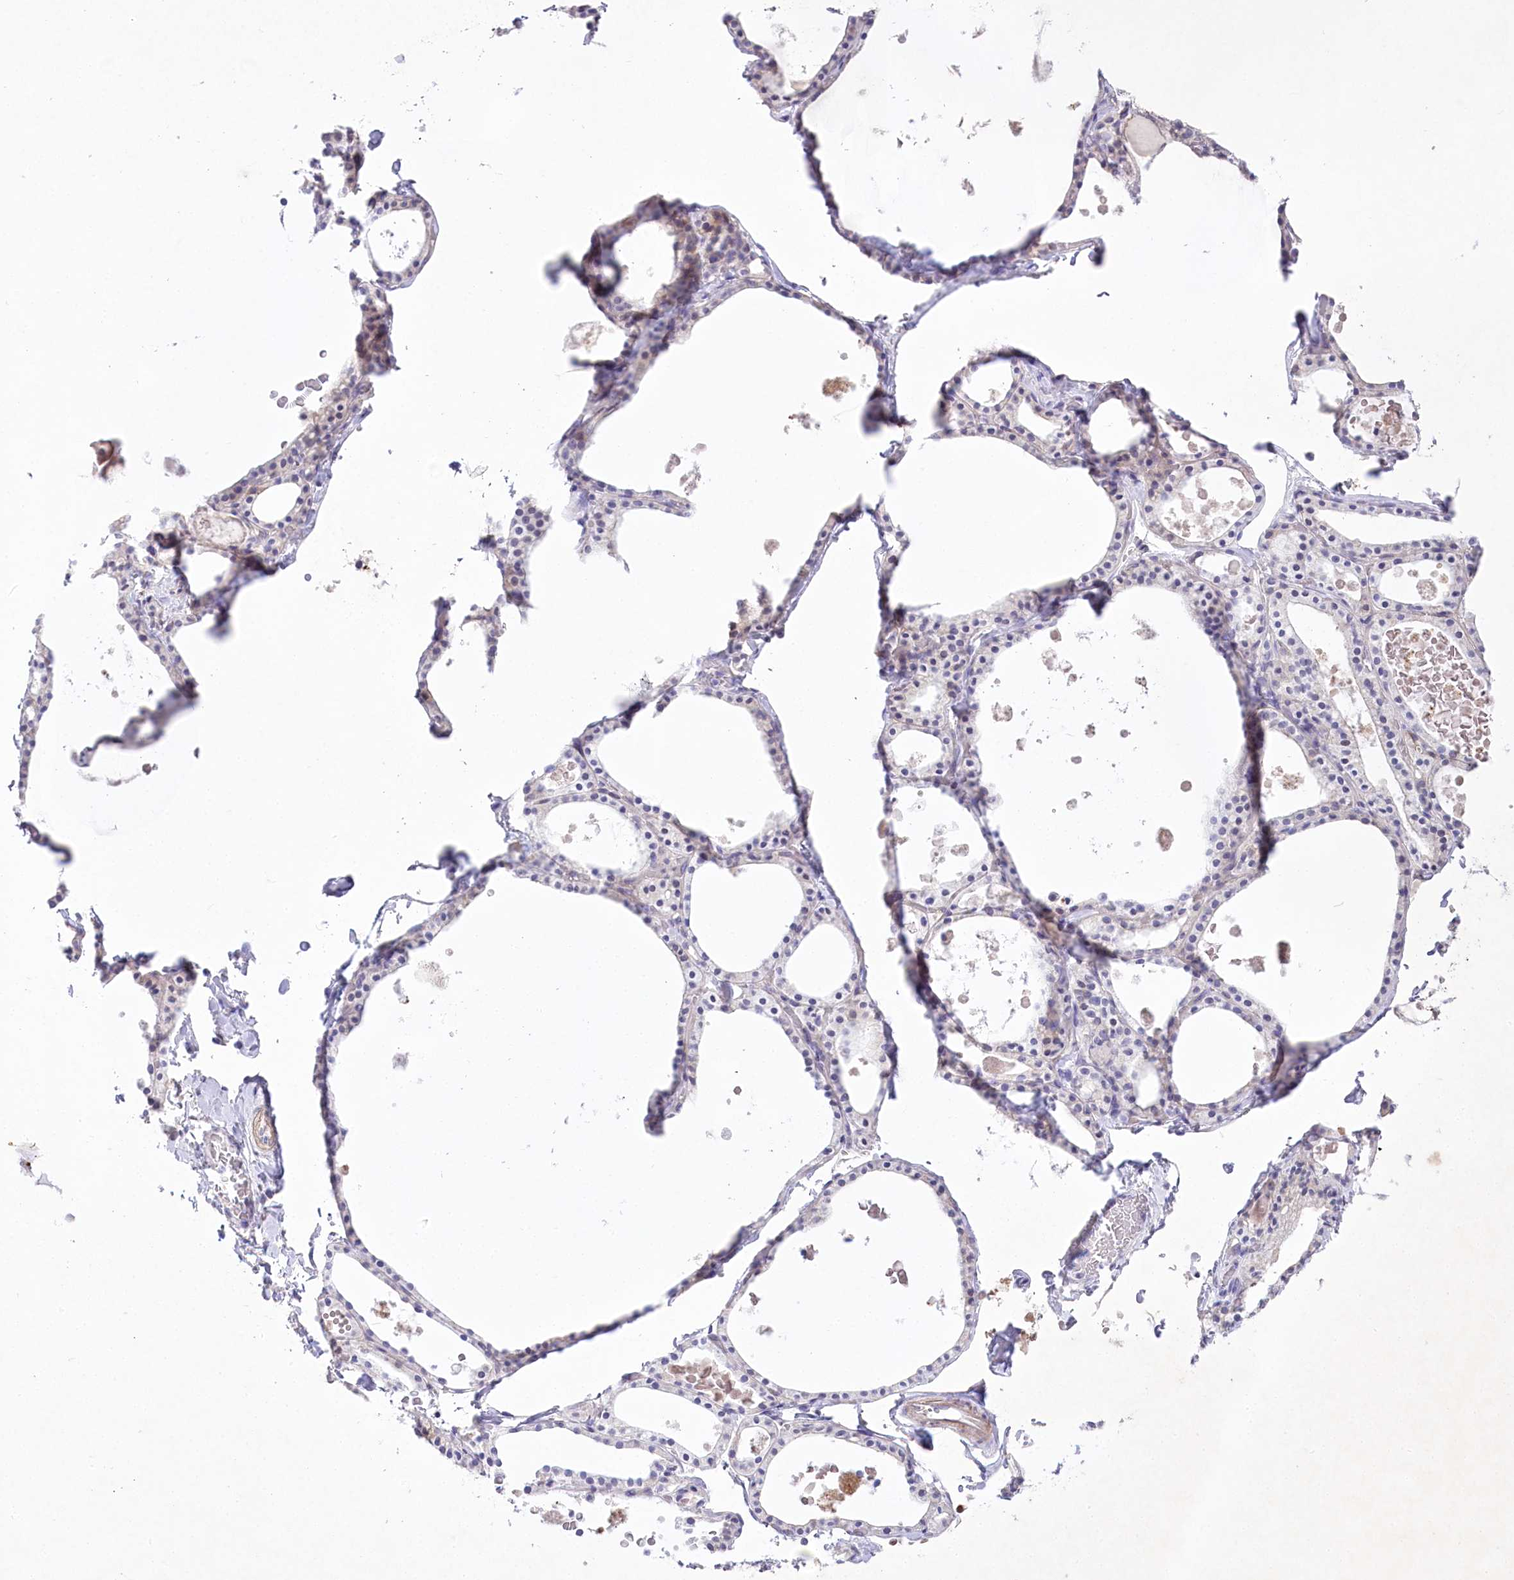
{"staining": {"intensity": "negative", "quantity": "none", "location": "none"}, "tissue": "thyroid gland", "cell_type": "Glandular cells", "image_type": "normal", "snomed": [{"axis": "morphology", "description": "Normal tissue, NOS"}, {"axis": "topography", "description": "Thyroid gland"}], "caption": "Photomicrograph shows no significant protein positivity in glandular cells of normal thyroid gland.", "gene": "MYOZ1", "patient": {"sex": "male", "age": 56}}